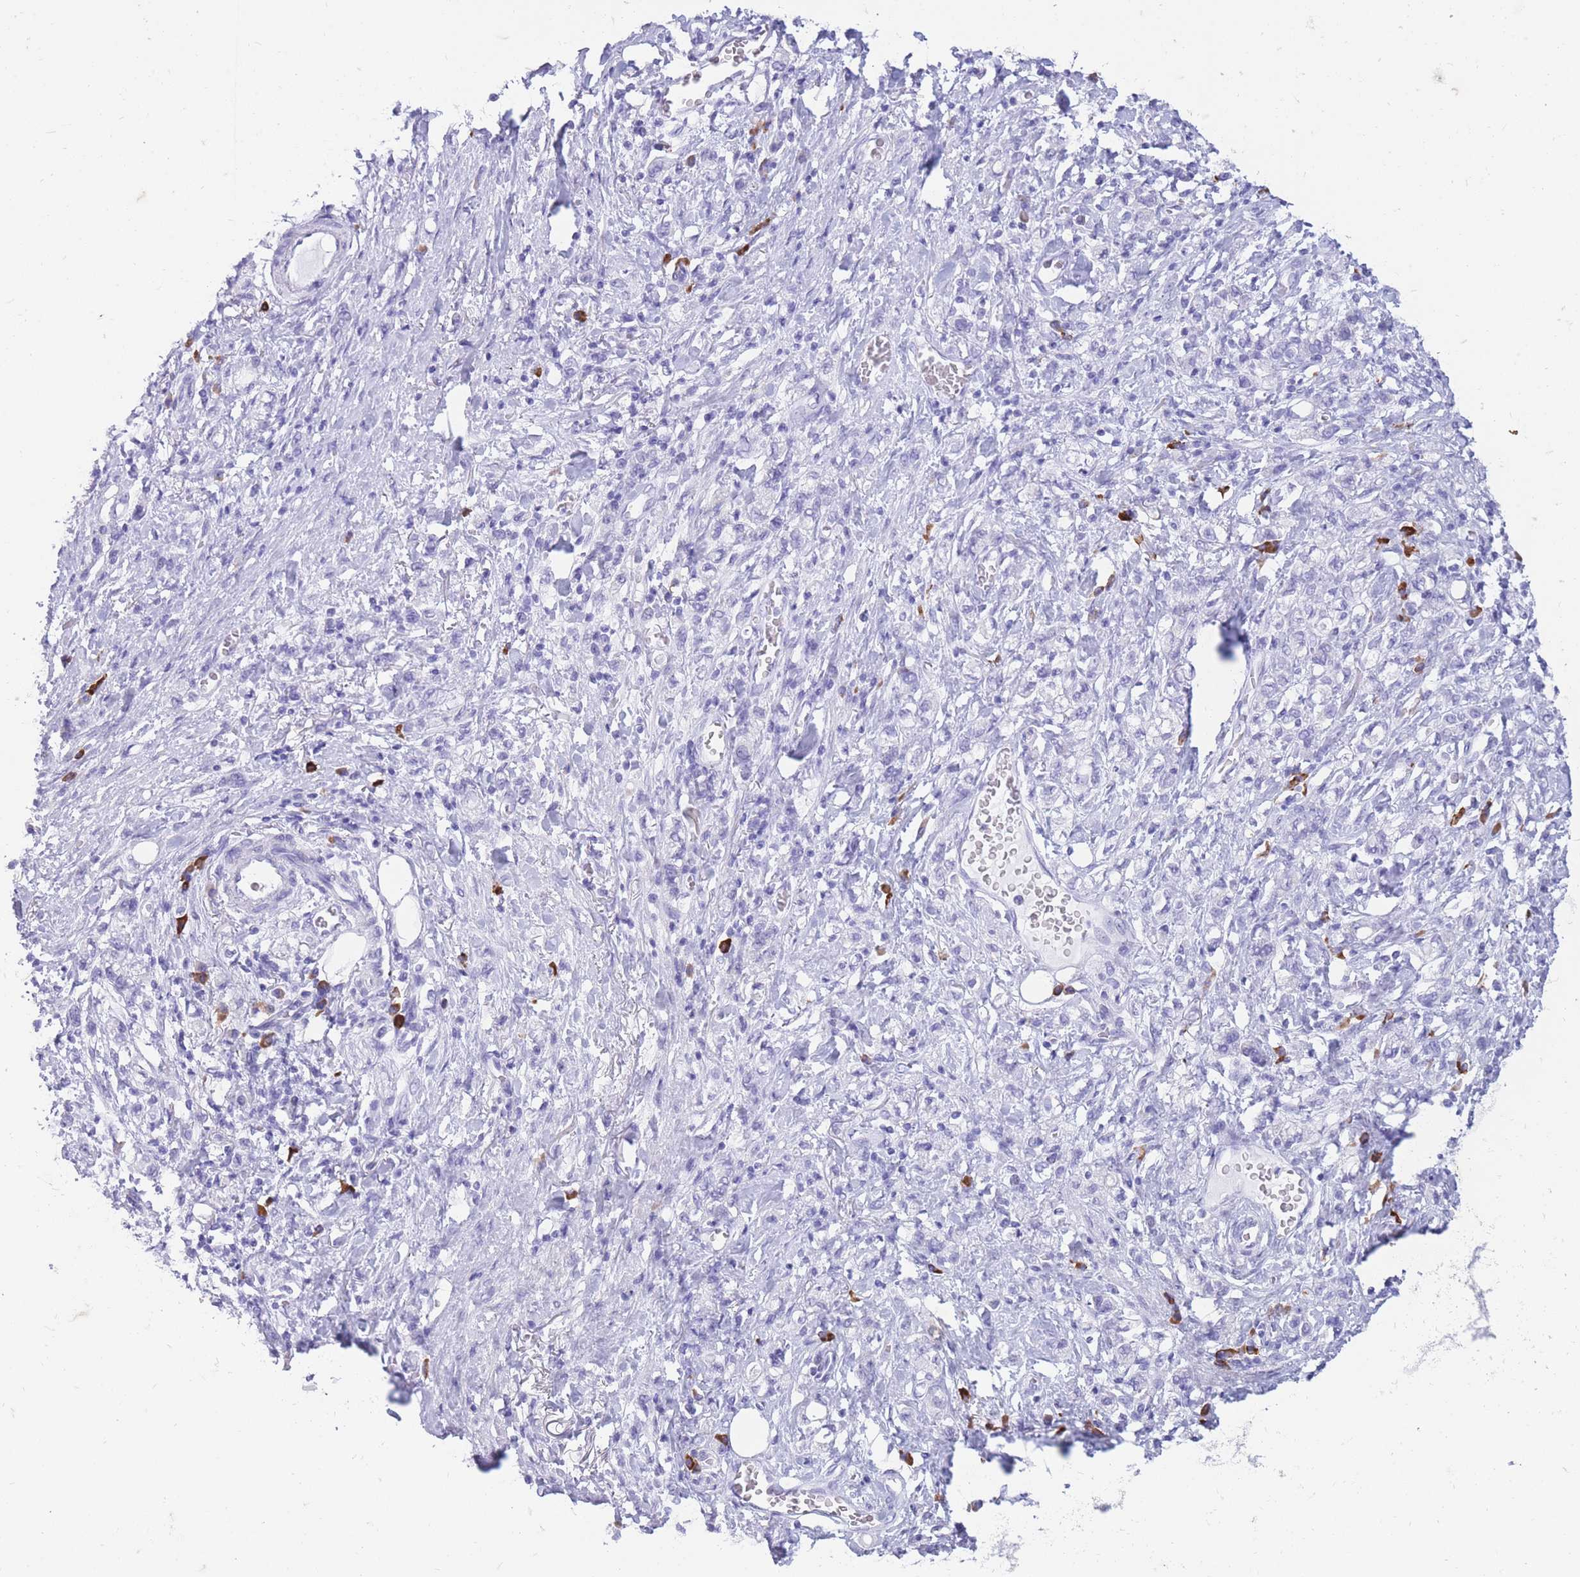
{"staining": {"intensity": "negative", "quantity": "none", "location": "none"}, "tissue": "stomach cancer", "cell_type": "Tumor cells", "image_type": "cancer", "snomed": [{"axis": "morphology", "description": "Adenocarcinoma, NOS"}, {"axis": "topography", "description": "Stomach"}], "caption": "Tumor cells are negative for protein expression in human stomach cancer (adenocarcinoma).", "gene": "ZFP37", "patient": {"sex": "male", "age": 77}}